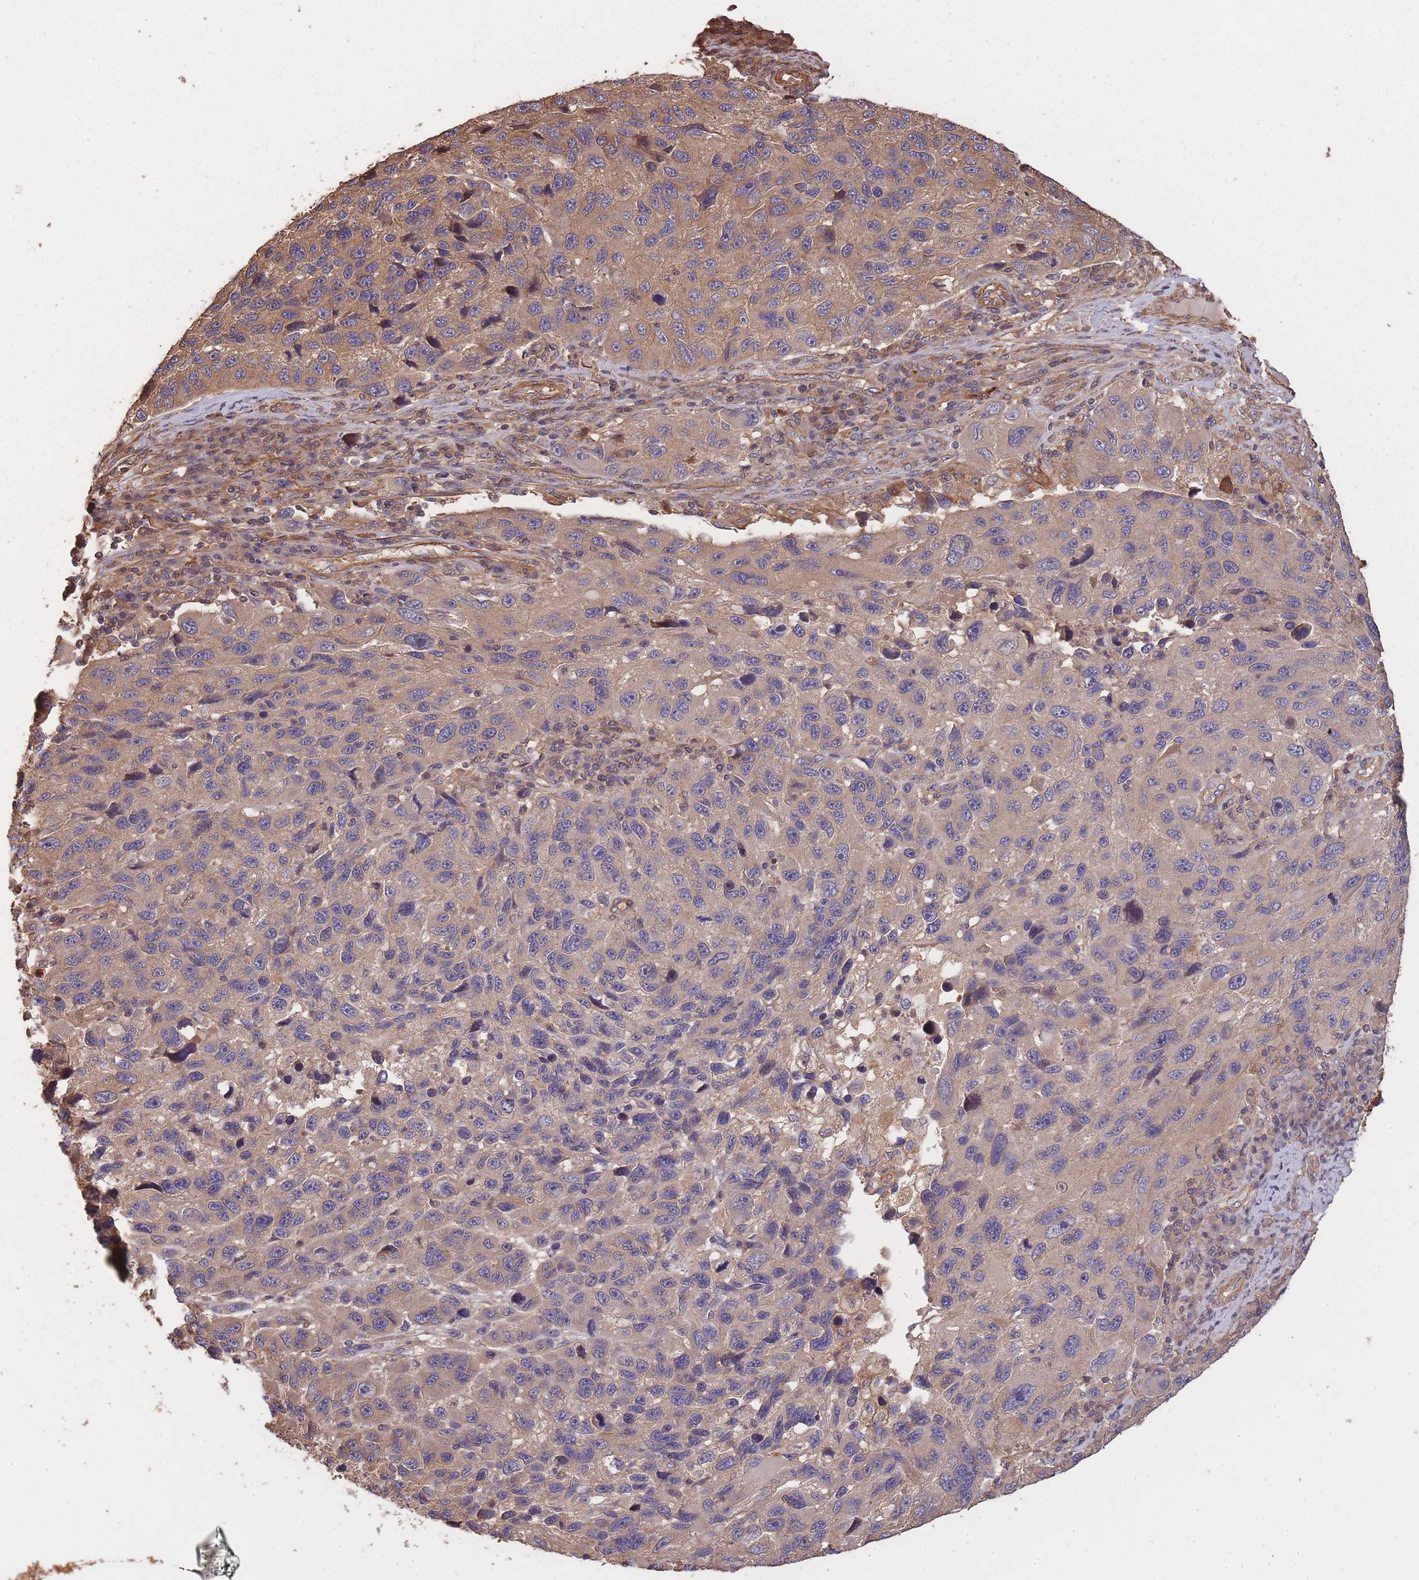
{"staining": {"intensity": "moderate", "quantity": "25%-75%", "location": "cytoplasmic/membranous"}, "tissue": "melanoma", "cell_type": "Tumor cells", "image_type": "cancer", "snomed": [{"axis": "morphology", "description": "Malignant melanoma, NOS"}, {"axis": "topography", "description": "Skin"}], "caption": "A medium amount of moderate cytoplasmic/membranous staining is present in about 25%-75% of tumor cells in malignant melanoma tissue. (DAB (3,3'-diaminobenzidine) IHC with brightfield microscopy, high magnification).", "gene": "ARMH3", "patient": {"sex": "male", "age": 53}}